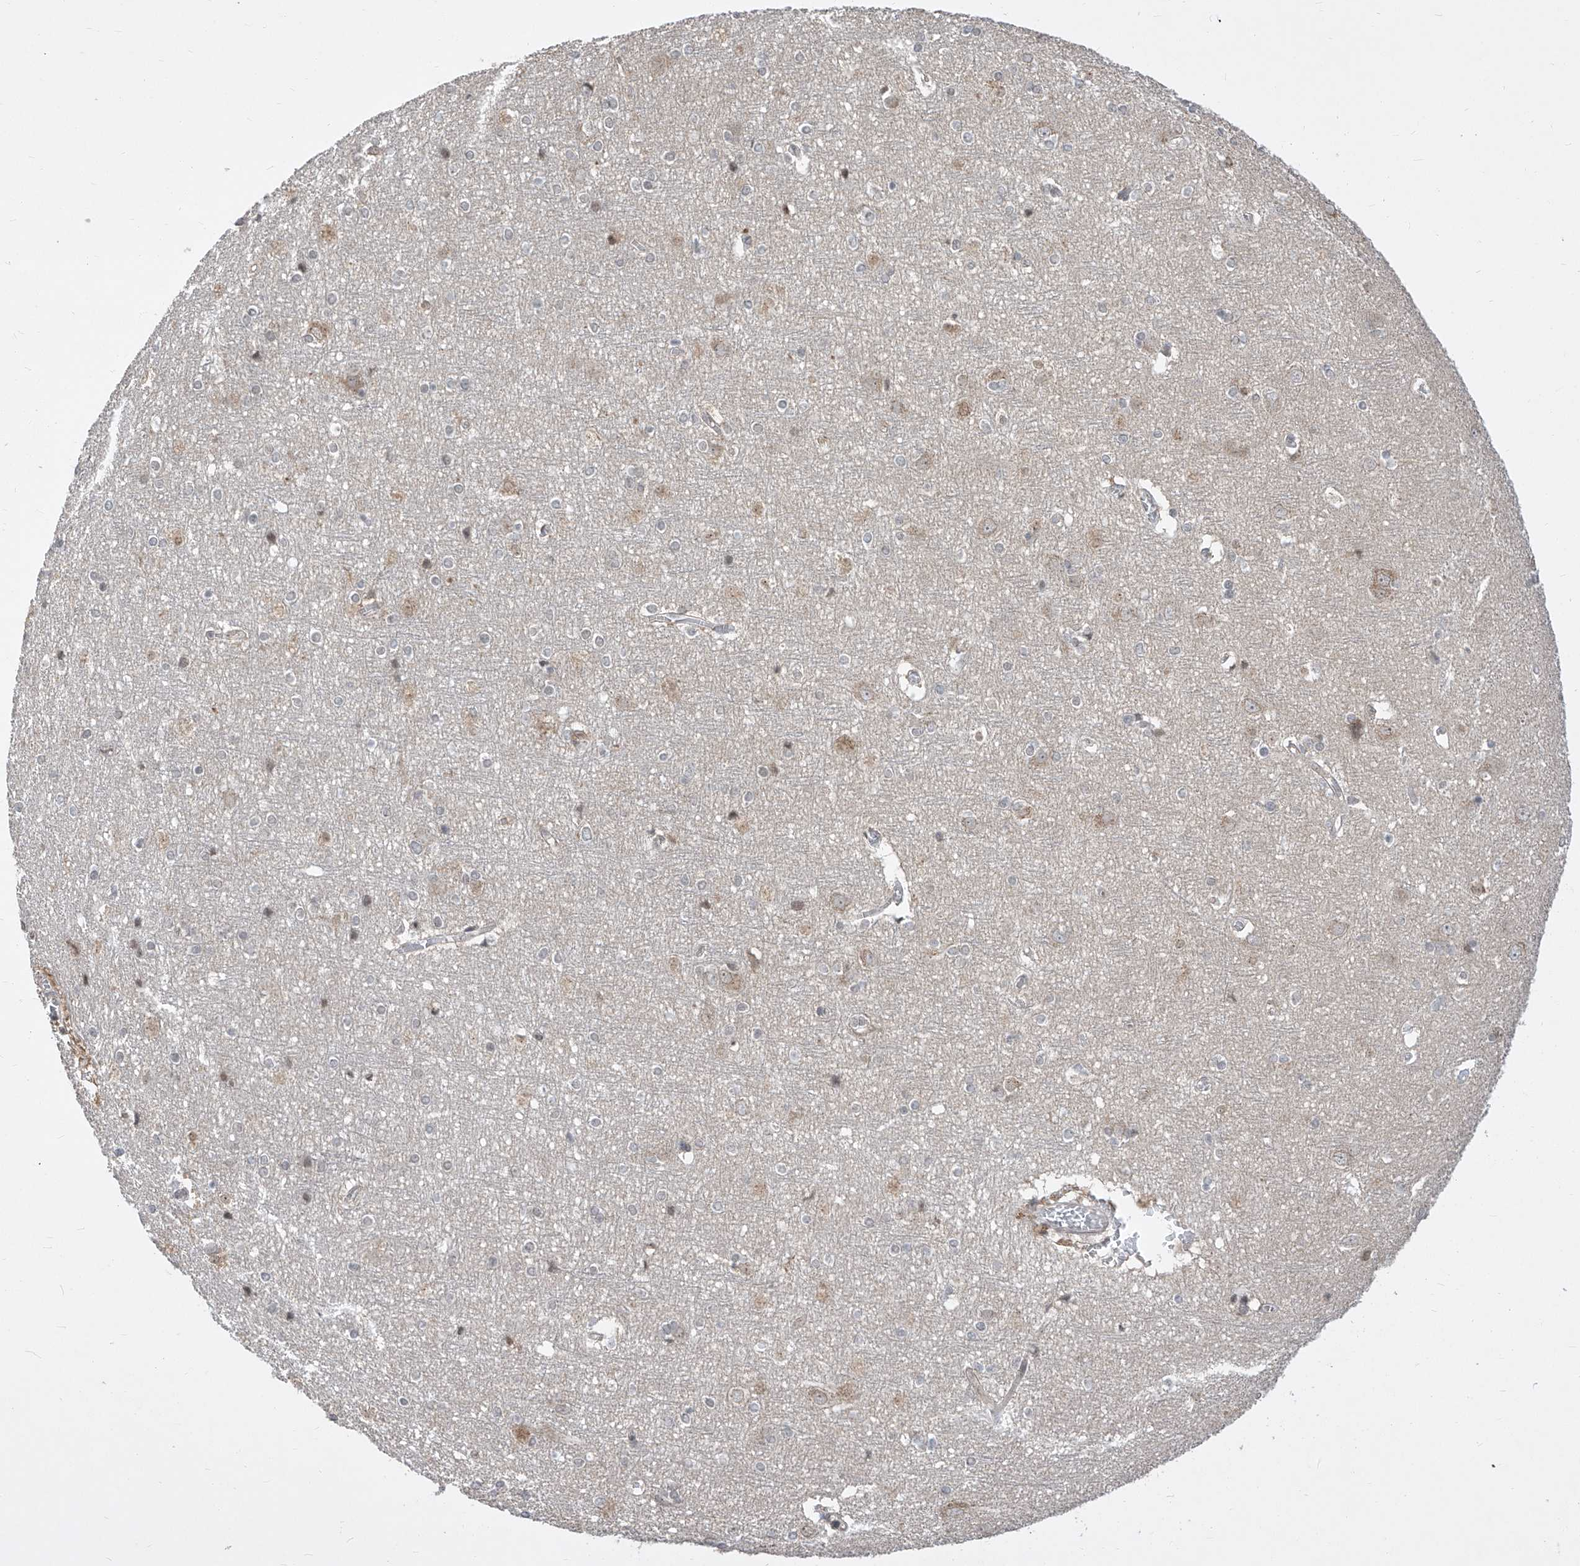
{"staining": {"intensity": "negative", "quantity": "none", "location": "none"}, "tissue": "cerebral cortex", "cell_type": "Endothelial cells", "image_type": "normal", "snomed": [{"axis": "morphology", "description": "Normal tissue, NOS"}, {"axis": "topography", "description": "Cerebral cortex"}], "caption": "Micrograph shows no significant protein staining in endothelial cells of unremarkable cerebral cortex. Nuclei are stained in blue.", "gene": "CETN1", "patient": {"sex": "male", "age": 54}}